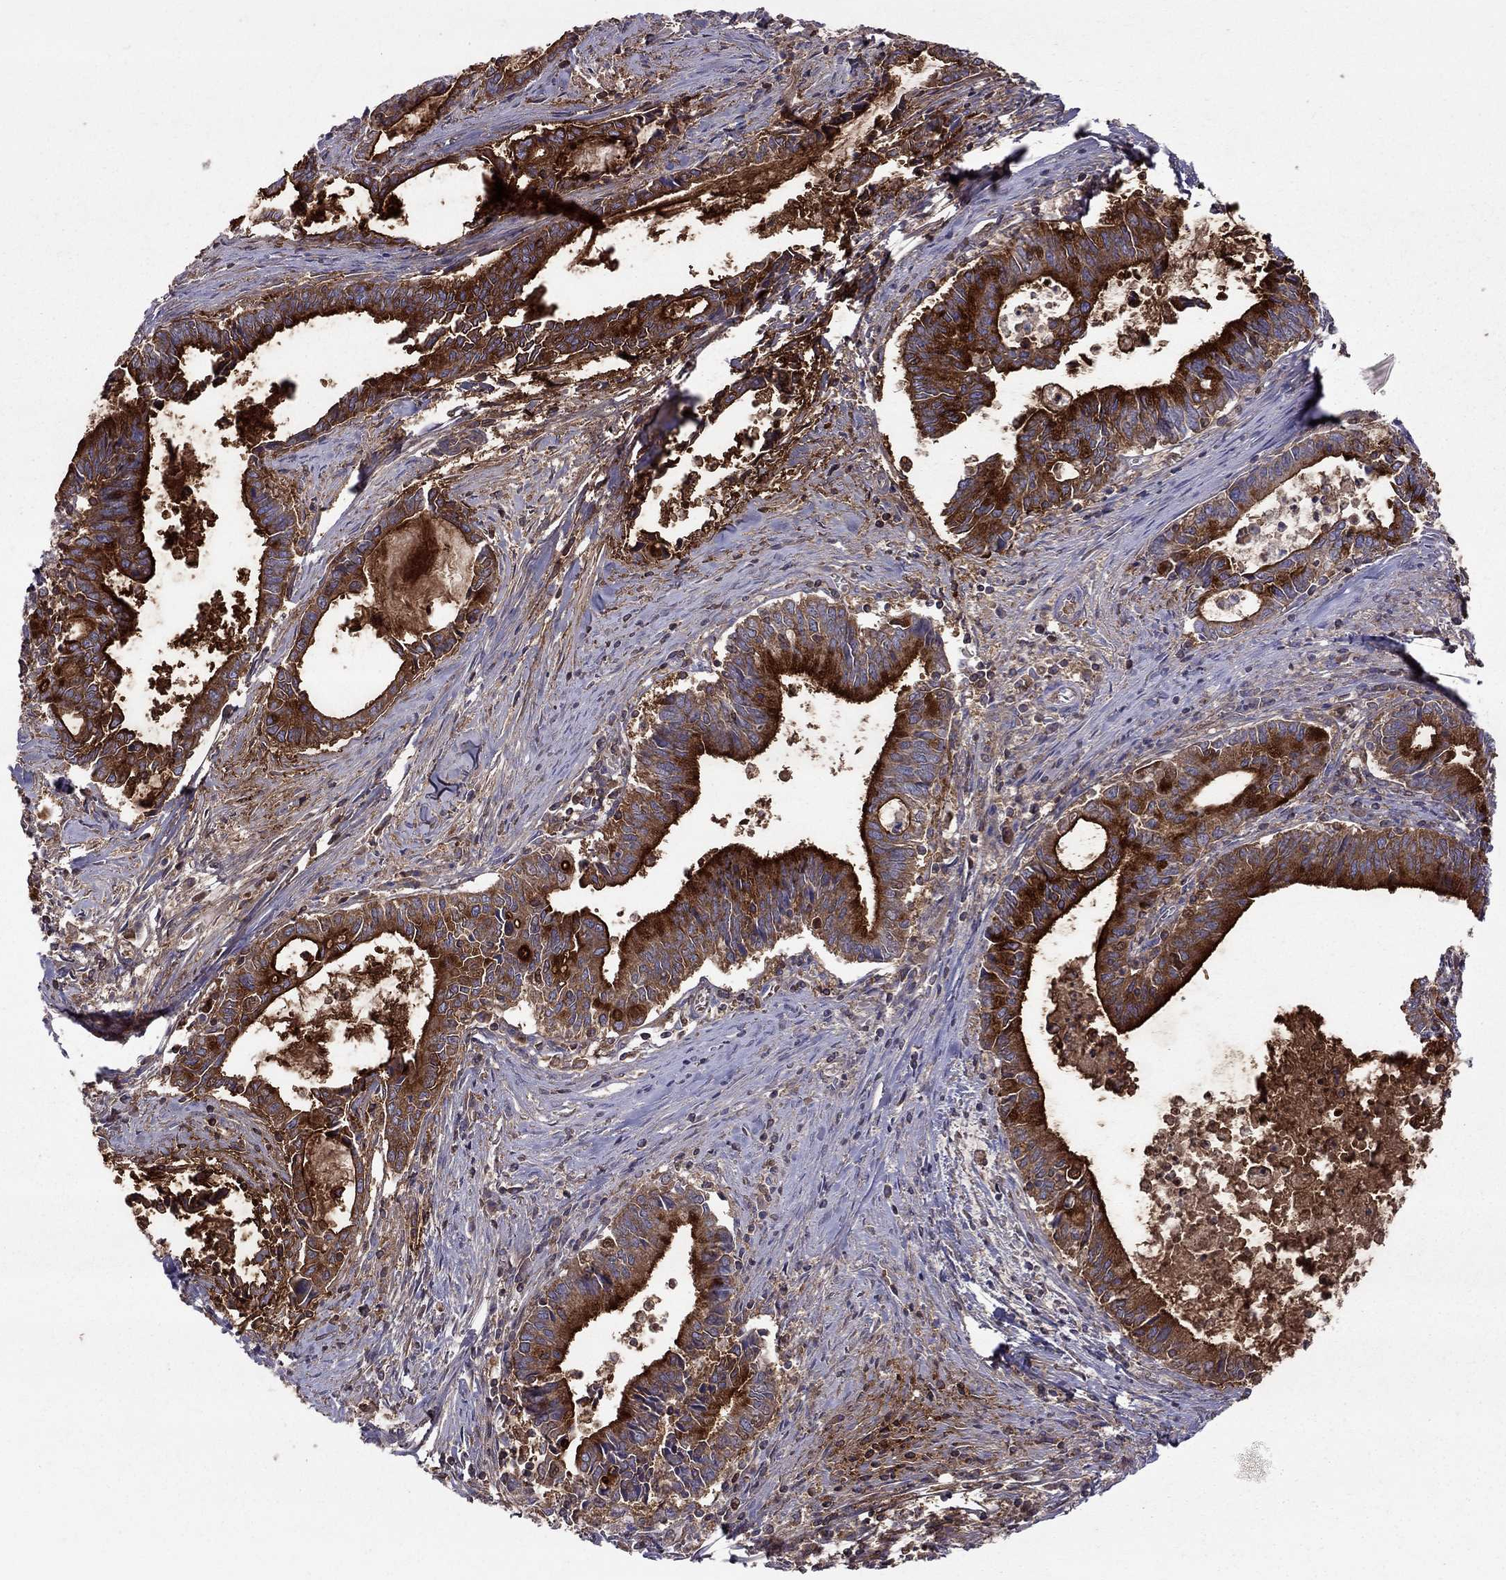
{"staining": {"intensity": "strong", "quantity": ">75%", "location": "cytoplasmic/membranous"}, "tissue": "cervical cancer", "cell_type": "Tumor cells", "image_type": "cancer", "snomed": [{"axis": "morphology", "description": "Adenocarcinoma, NOS"}, {"axis": "topography", "description": "Cervix"}], "caption": "Cervical adenocarcinoma stained with a protein marker displays strong staining in tumor cells.", "gene": "MUC16", "patient": {"sex": "female", "age": 42}}